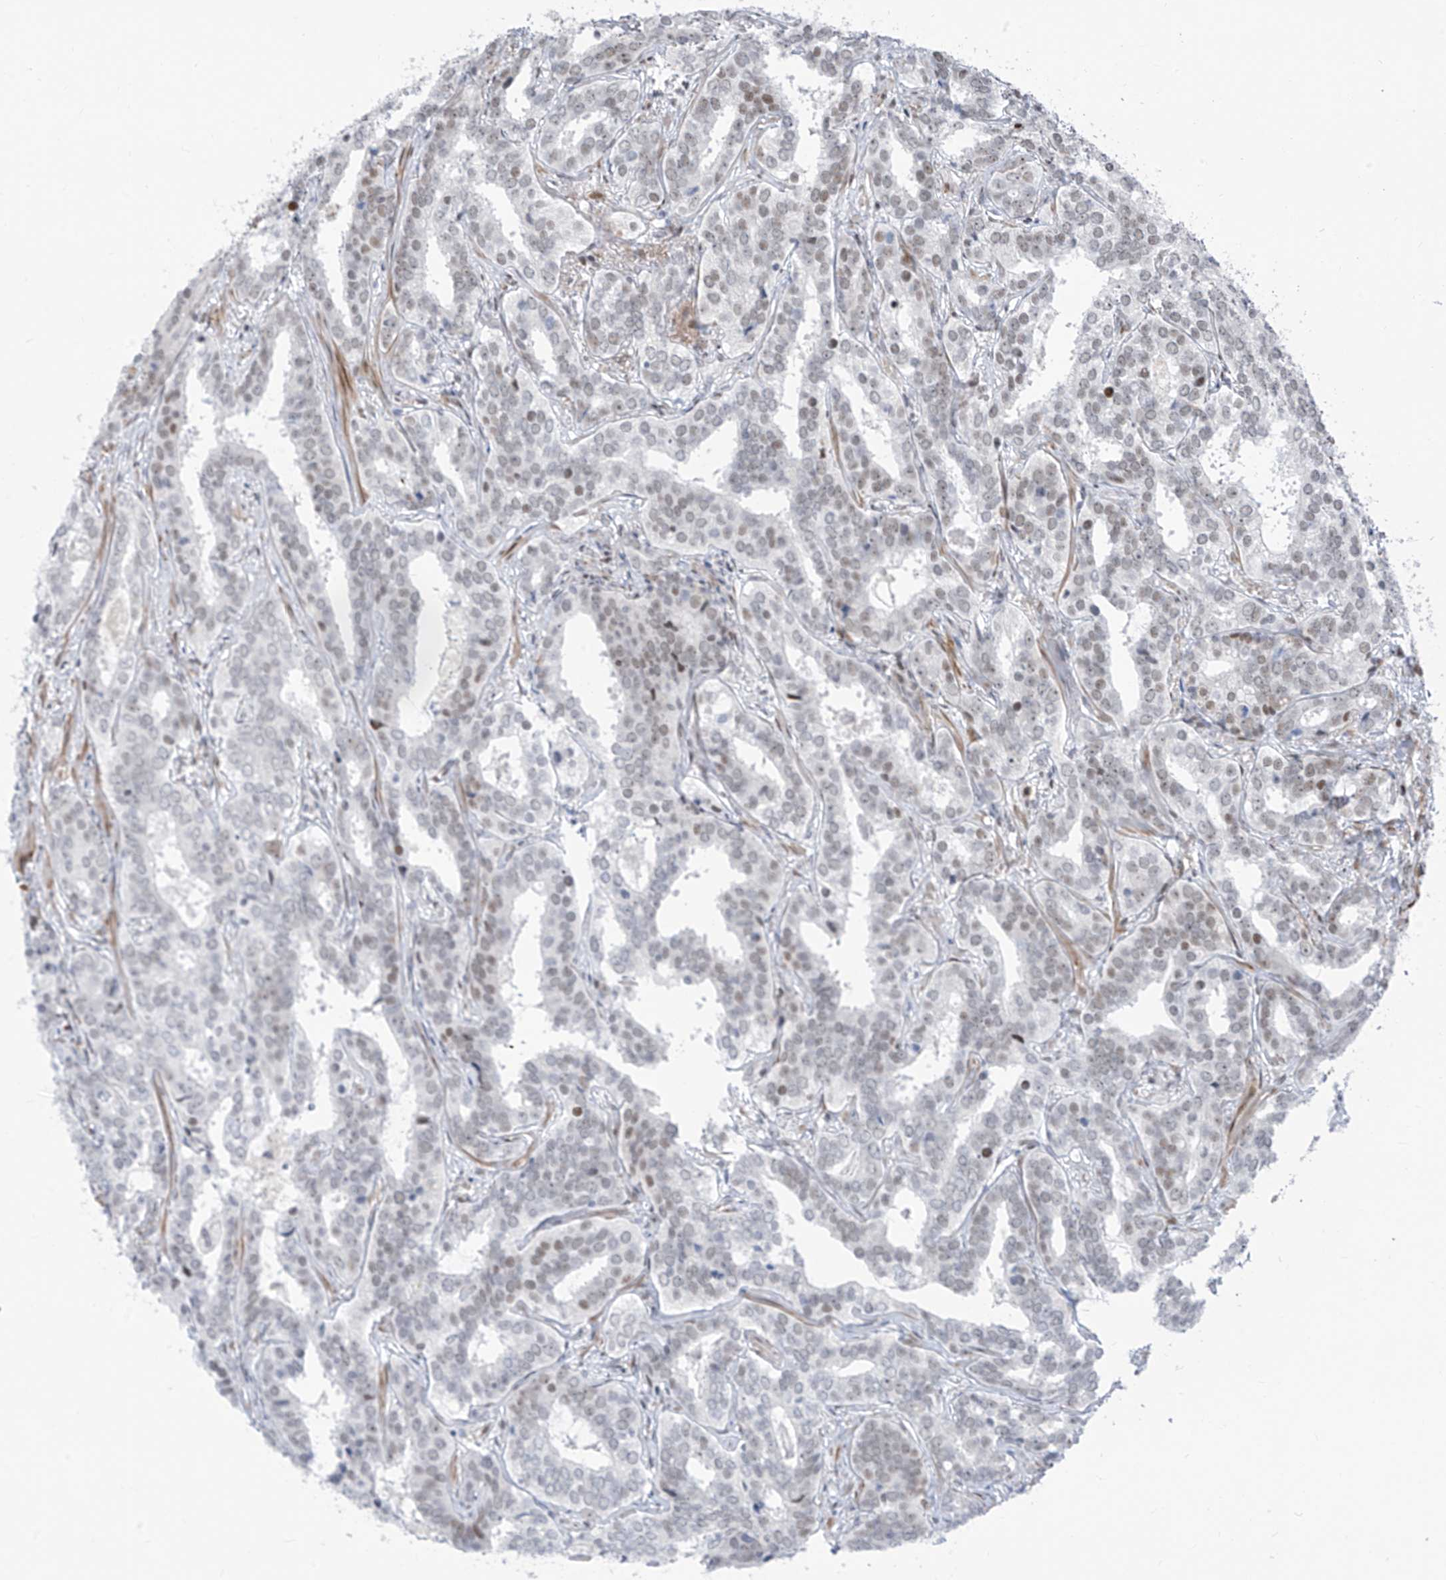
{"staining": {"intensity": "weak", "quantity": "<25%", "location": "nuclear"}, "tissue": "prostate cancer", "cell_type": "Tumor cells", "image_type": "cancer", "snomed": [{"axis": "morphology", "description": "Adenocarcinoma, High grade"}, {"axis": "topography", "description": "Prostate"}], "caption": "Tumor cells show no significant protein staining in prostate high-grade adenocarcinoma. (DAB immunohistochemistry, high magnification).", "gene": "LIN9", "patient": {"sex": "male", "age": 62}}